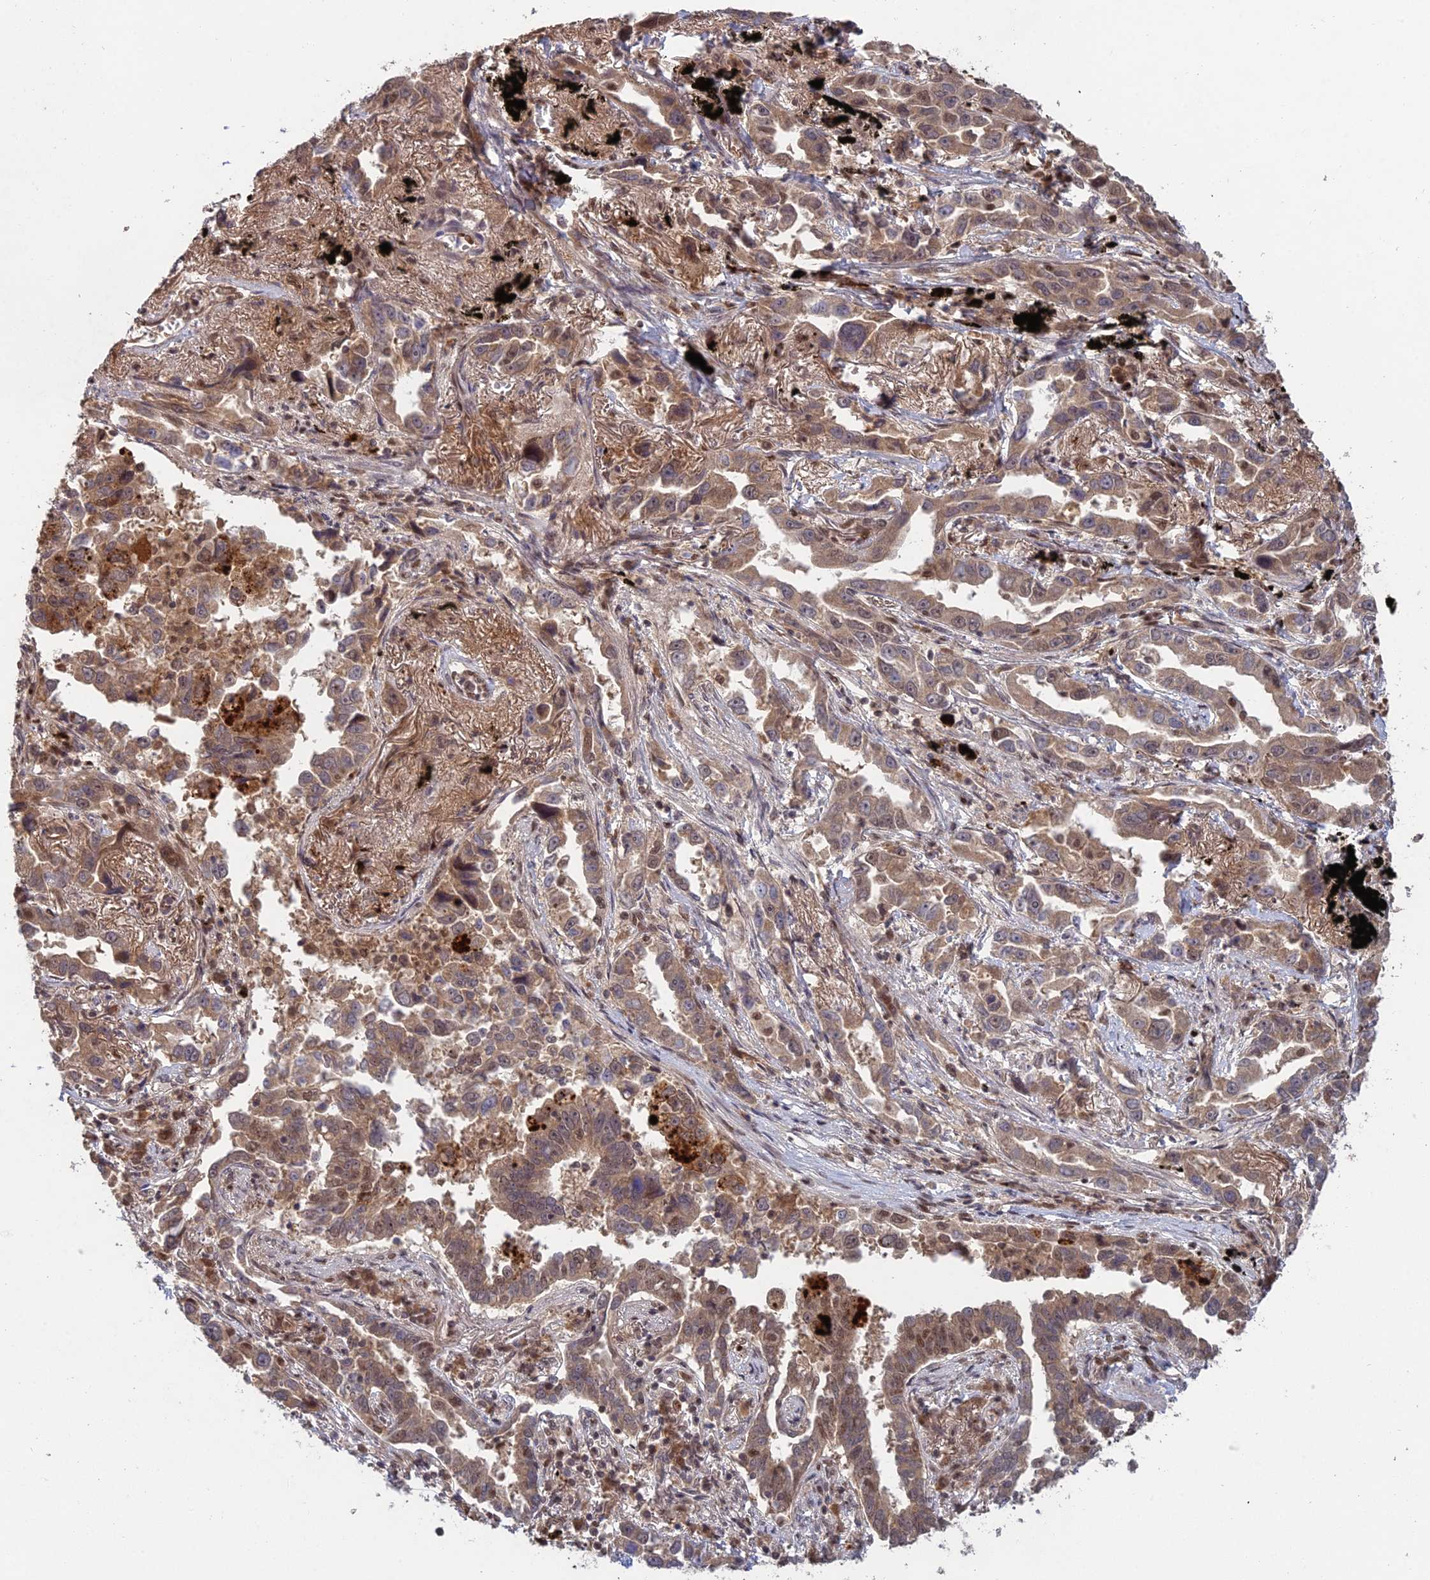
{"staining": {"intensity": "moderate", "quantity": ">75%", "location": "cytoplasmic/membranous,nuclear"}, "tissue": "lung cancer", "cell_type": "Tumor cells", "image_type": "cancer", "snomed": [{"axis": "morphology", "description": "Adenocarcinoma, NOS"}, {"axis": "topography", "description": "Lung"}], "caption": "A photomicrograph of lung cancer (adenocarcinoma) stained for a protein exhibits moderate cytoplasmic/membranous and nuclear brown staining in tumor cells.", "gene": "RANBP3", "patient": {"sex": "male", "age": 67}}